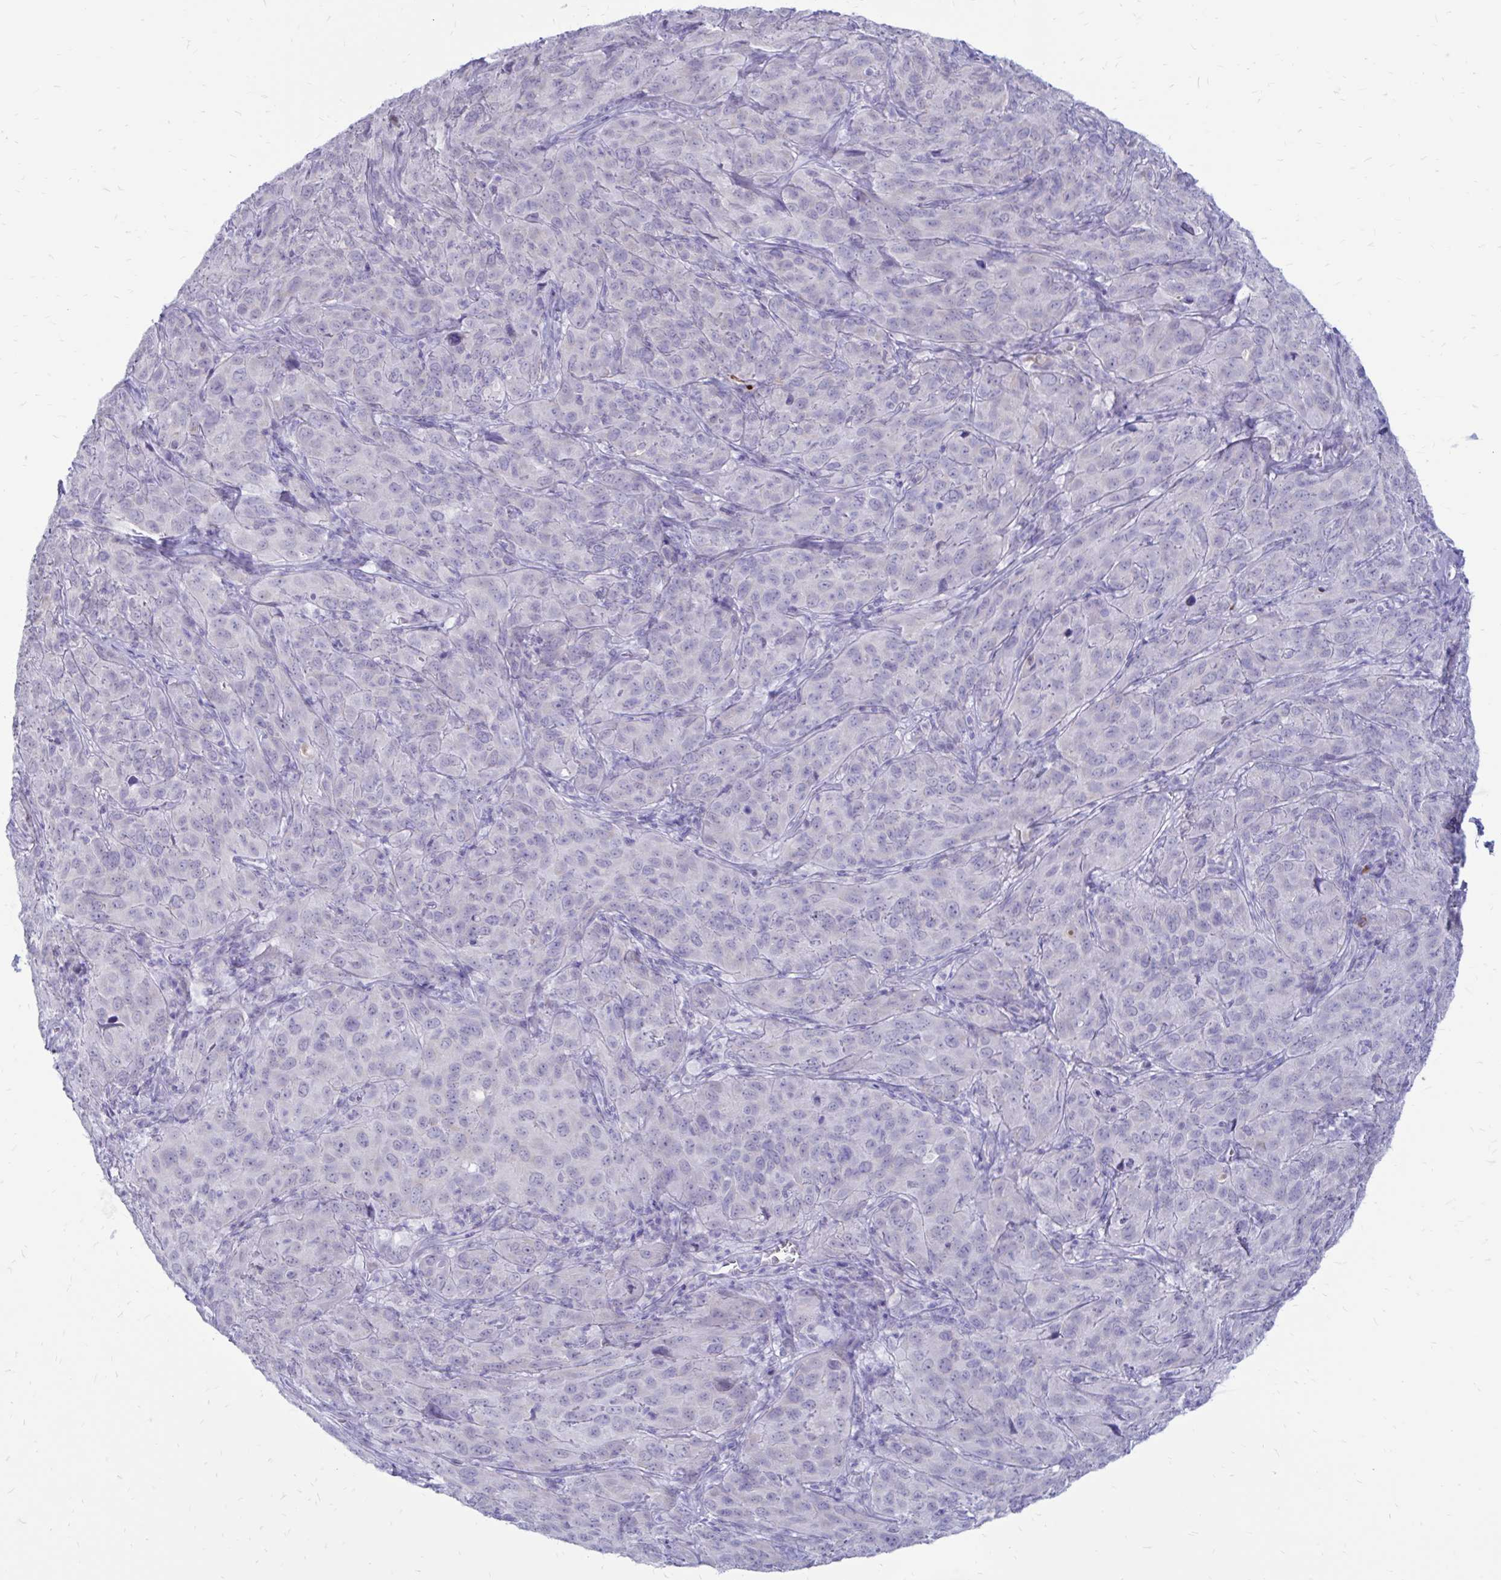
{"staining": {"intensity": "negative", "quantity": "none", "location": "none"}, "tissue": "cervical cancer", "cell_type": "Tumor cells", "image_type": "cancer", "snomed": [{"axis": "morphology", "description": "Normal tissue, NOS"}, {"axis": "morphology", "description": "Squamous cell carcinoma, NOS"}, {"axis": "topography", "description": "Cervix"}], "caption": "This is a photomicrograph of IHC staining of squamous cell carcinoma (cervical), which shows no positivity in tumor cells.", "gene": "IGSF5", "patient": {"sex": "female", "age": 51}}